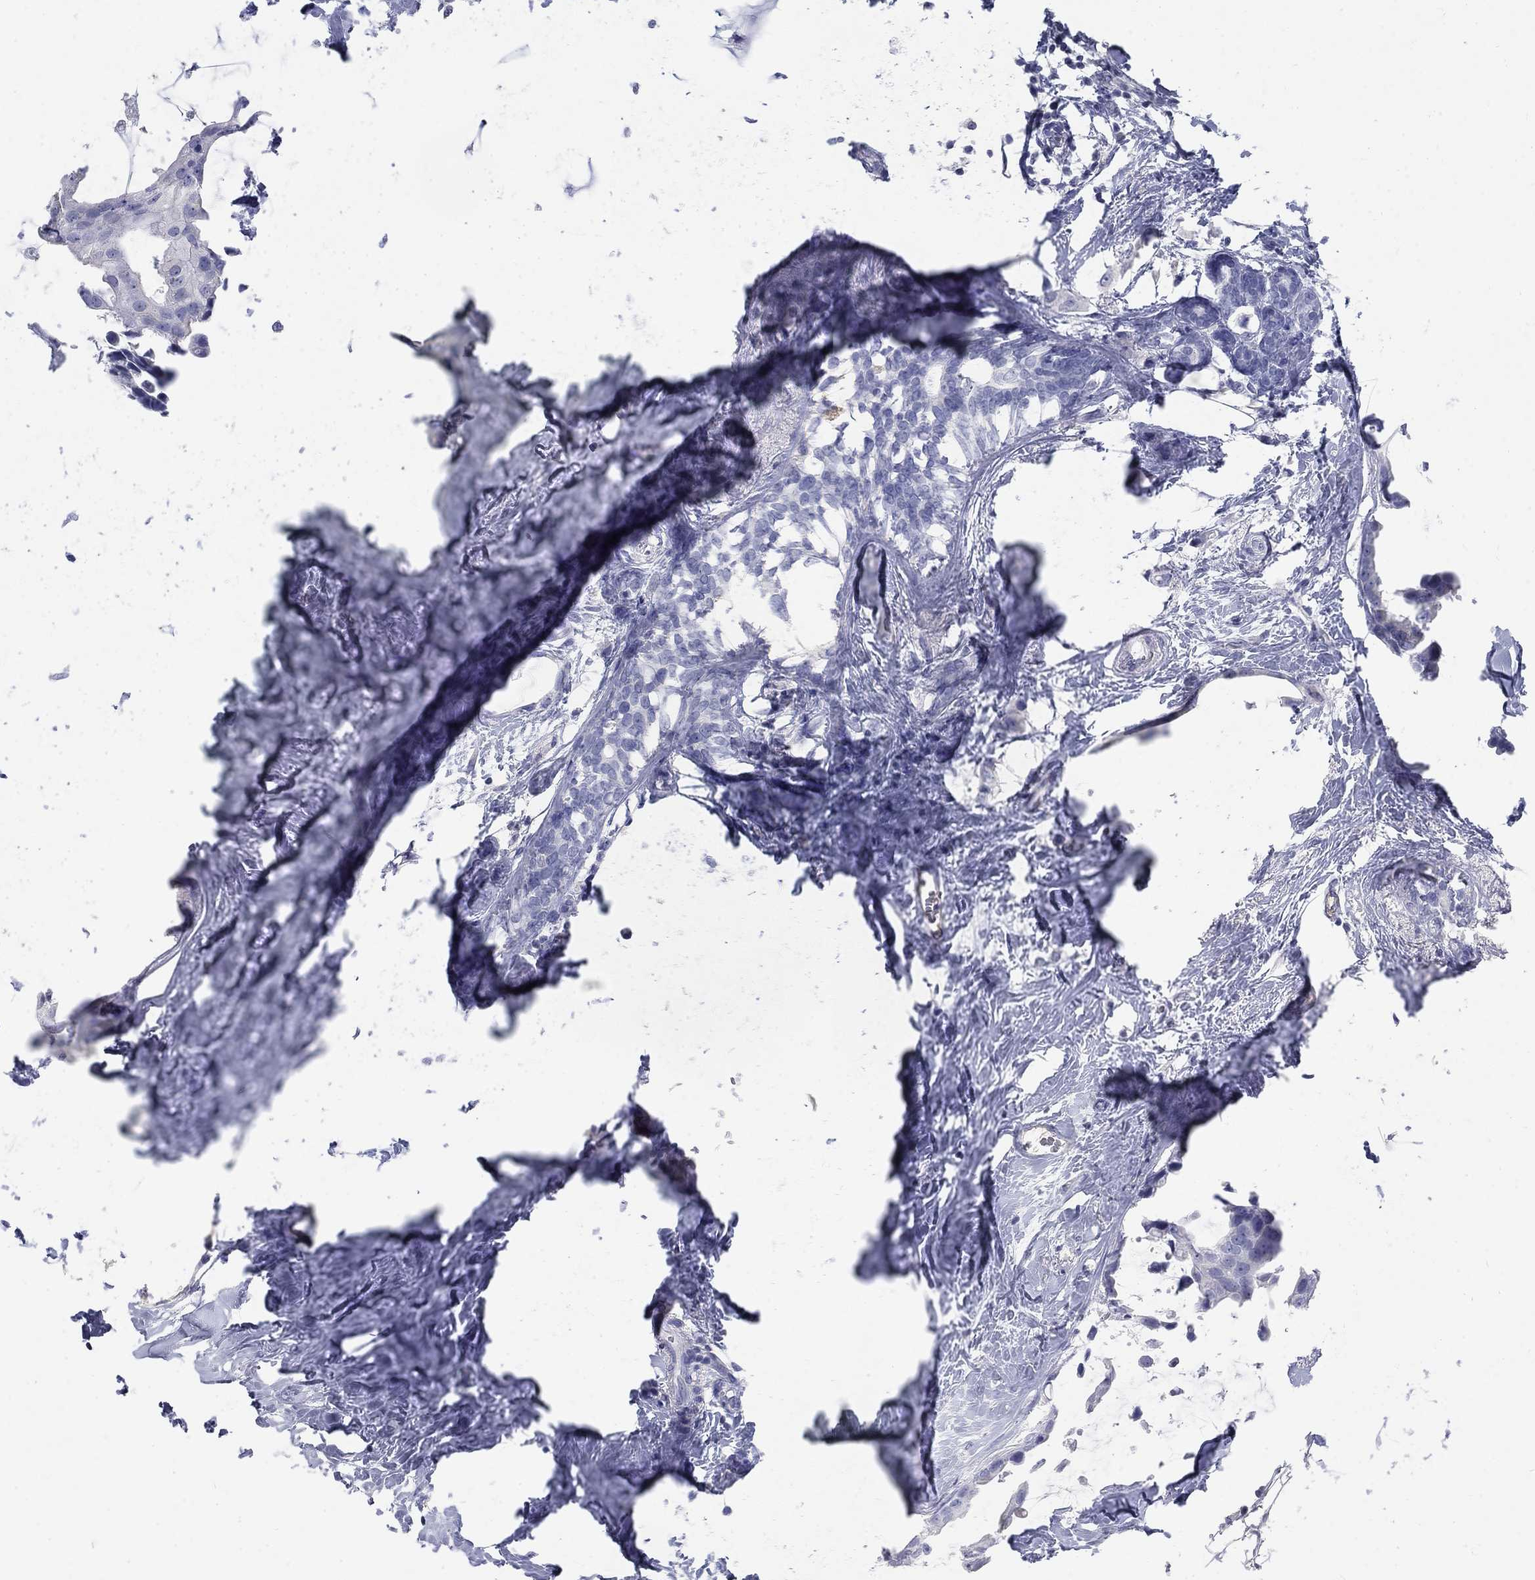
{"staining": {"intensity": "negative", "quantity": "none", "location": "none"}, "tissue": "breast cancer", "cell_type": "Tumor cells", "image_type": "cancer", "snomed": [{"axis": "morphology", "description": "Duct carcinoma"}, {"axis": "topography", "description": "Breast"}], "caption": "The histopathology image shows no staining of tumor cells in infiltrating ductal carcinoma (breast).", "gene": "PTH1R", "patient": {"sex": "female", "age": 45}}